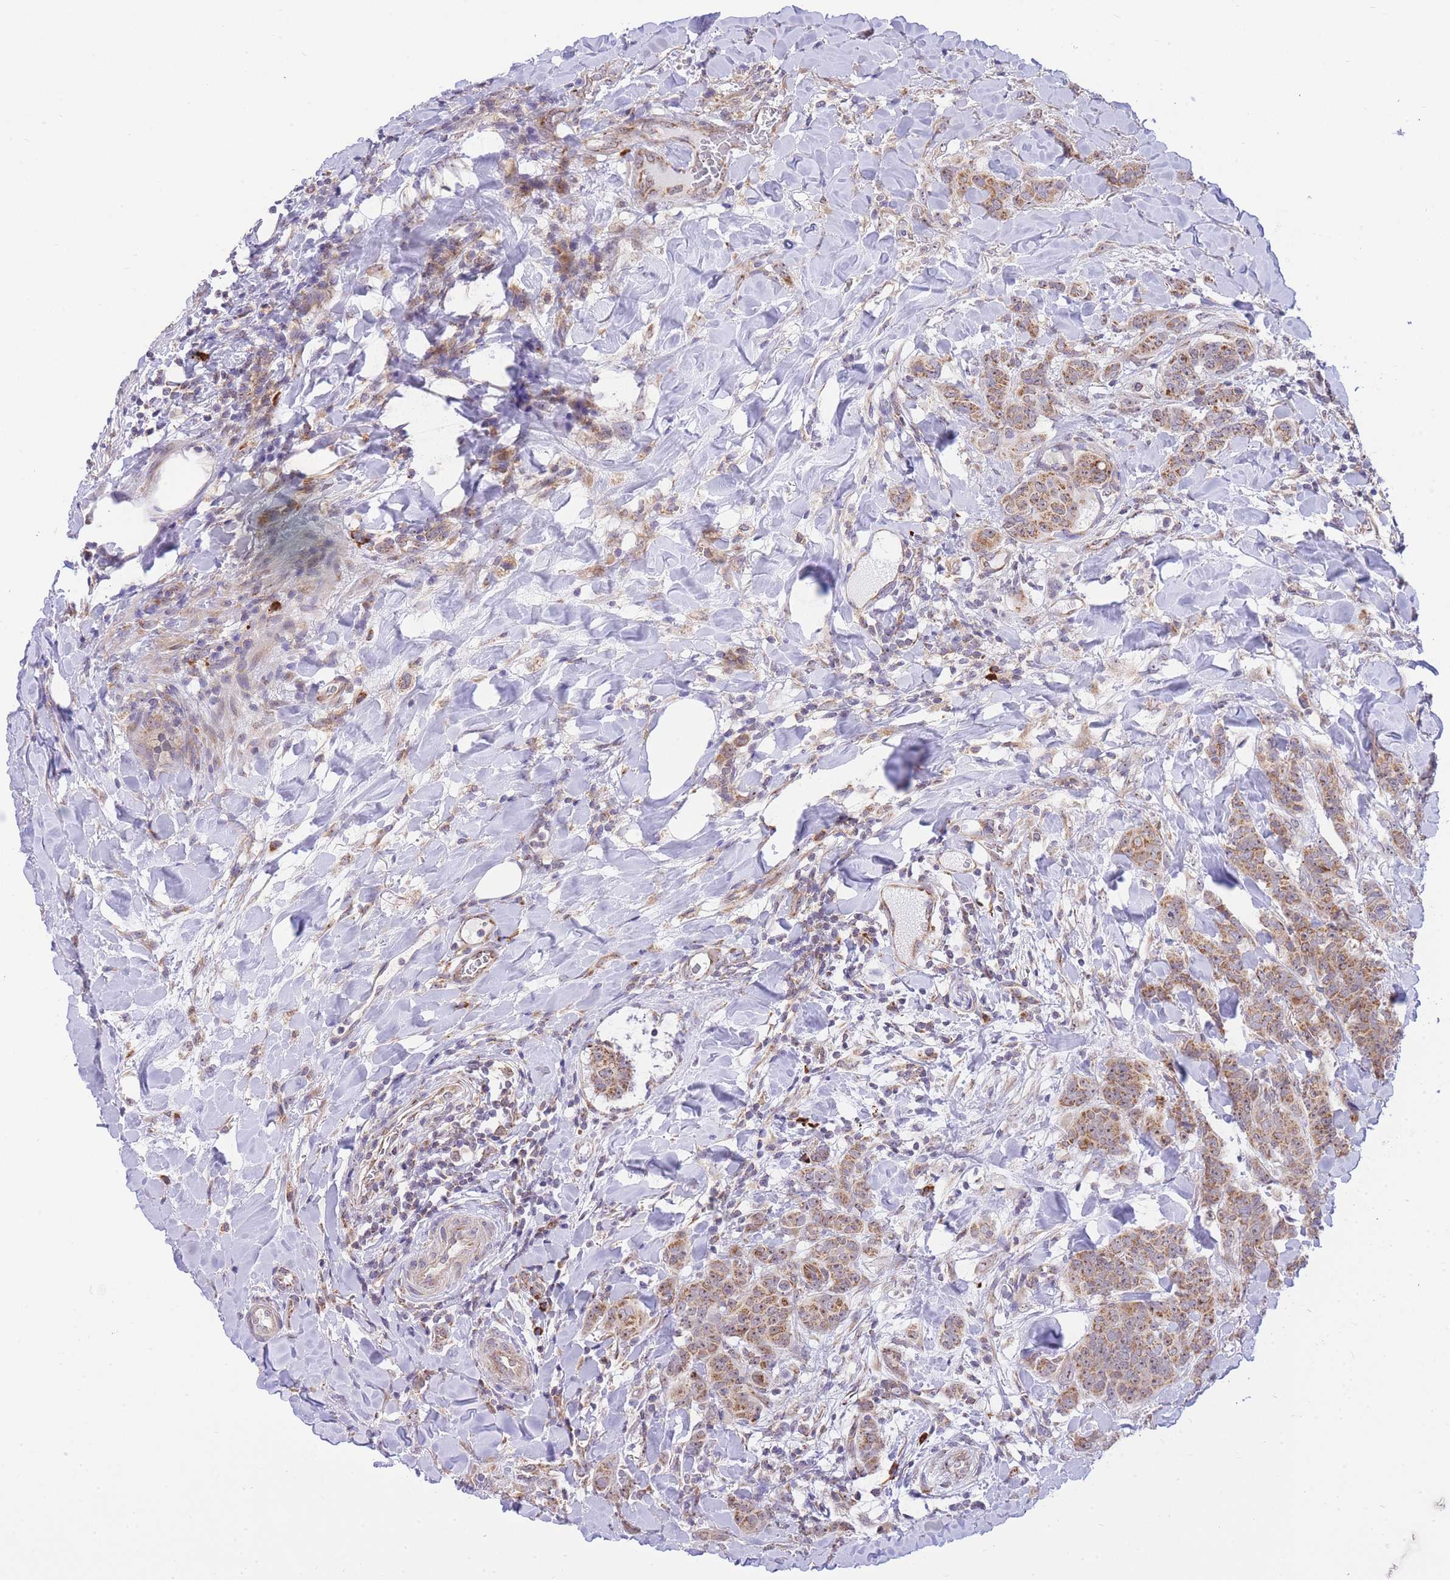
{"staining": {"intensity": "moderate", "quantity": ">75%", "location": "cytoplasmic/membranous"}, "tissue": "breast cancer", "cell_type": "Tumor cells", "image_type": "cancer", "snomed": [{"axis": "morphology", "description": "Duct carcinoma"}, {"axis": "topography", "description": "Breast"}], "caption": "The histopathology image demonstrates immunohistochemical staining of breast cancer. There is moderate cytoplasmic/membranous staining is appreciated in about >75% of tumor cells.", "gene": "EXOSC8", "patient": {"sex": "female", "age": 40}}